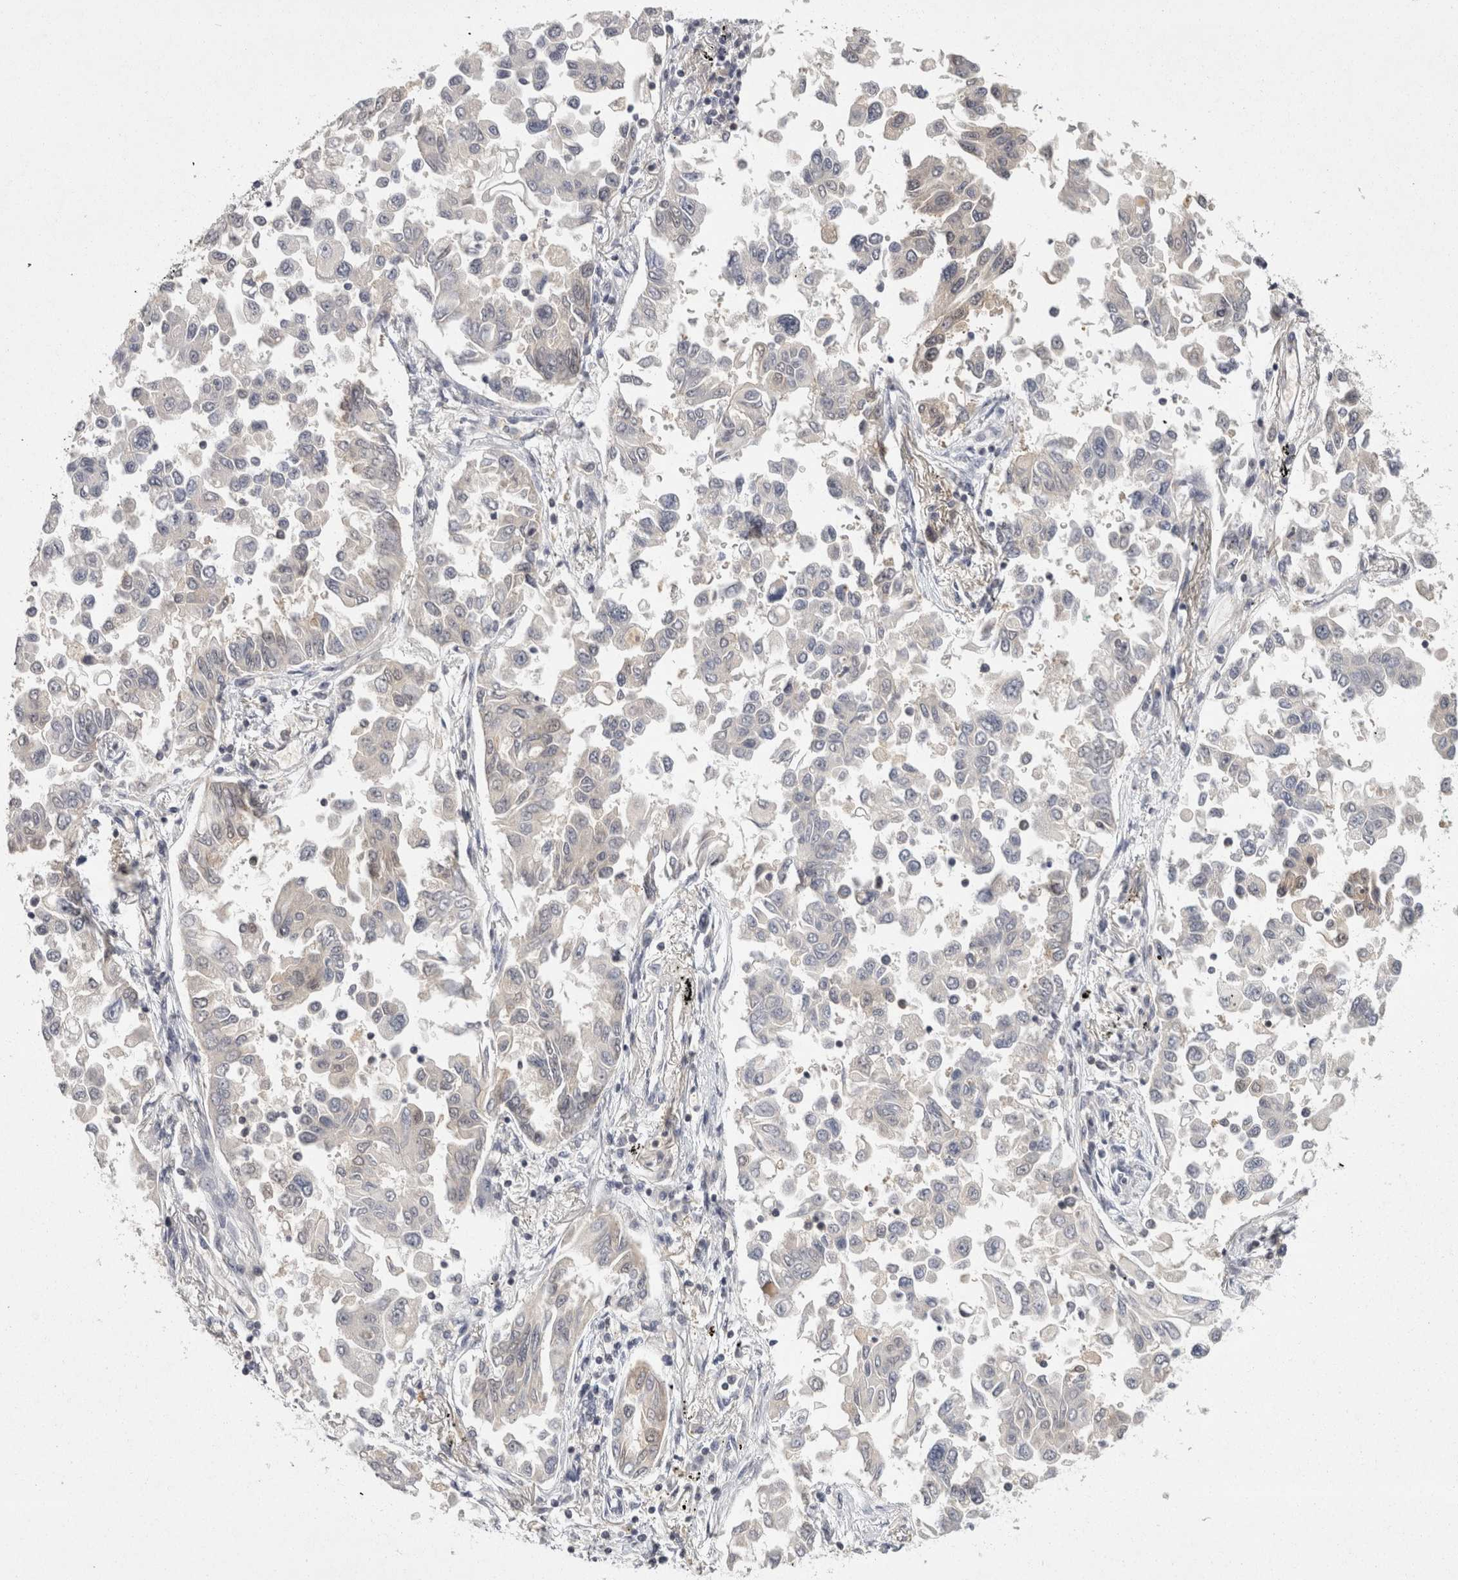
{"staining": {"intensity": "negative", "quantity": "none", "location": "none"}, "tissue": "lung cancer", "cell_type": "Tumor cells", "image_type": "cancer", "snomed": [{"axis": "morphology", "description": "Adenocarcinoma, NOS"}, {"axis": "topography", "description": "Lung"}], "caption": "Immunohistochemistry image of human lung adenocarcinoma stained for a protein (brown), which shows no positivity in tumor cells.", "gene": "ACAT2", "patient": {"sex": "female", "age": 67}}